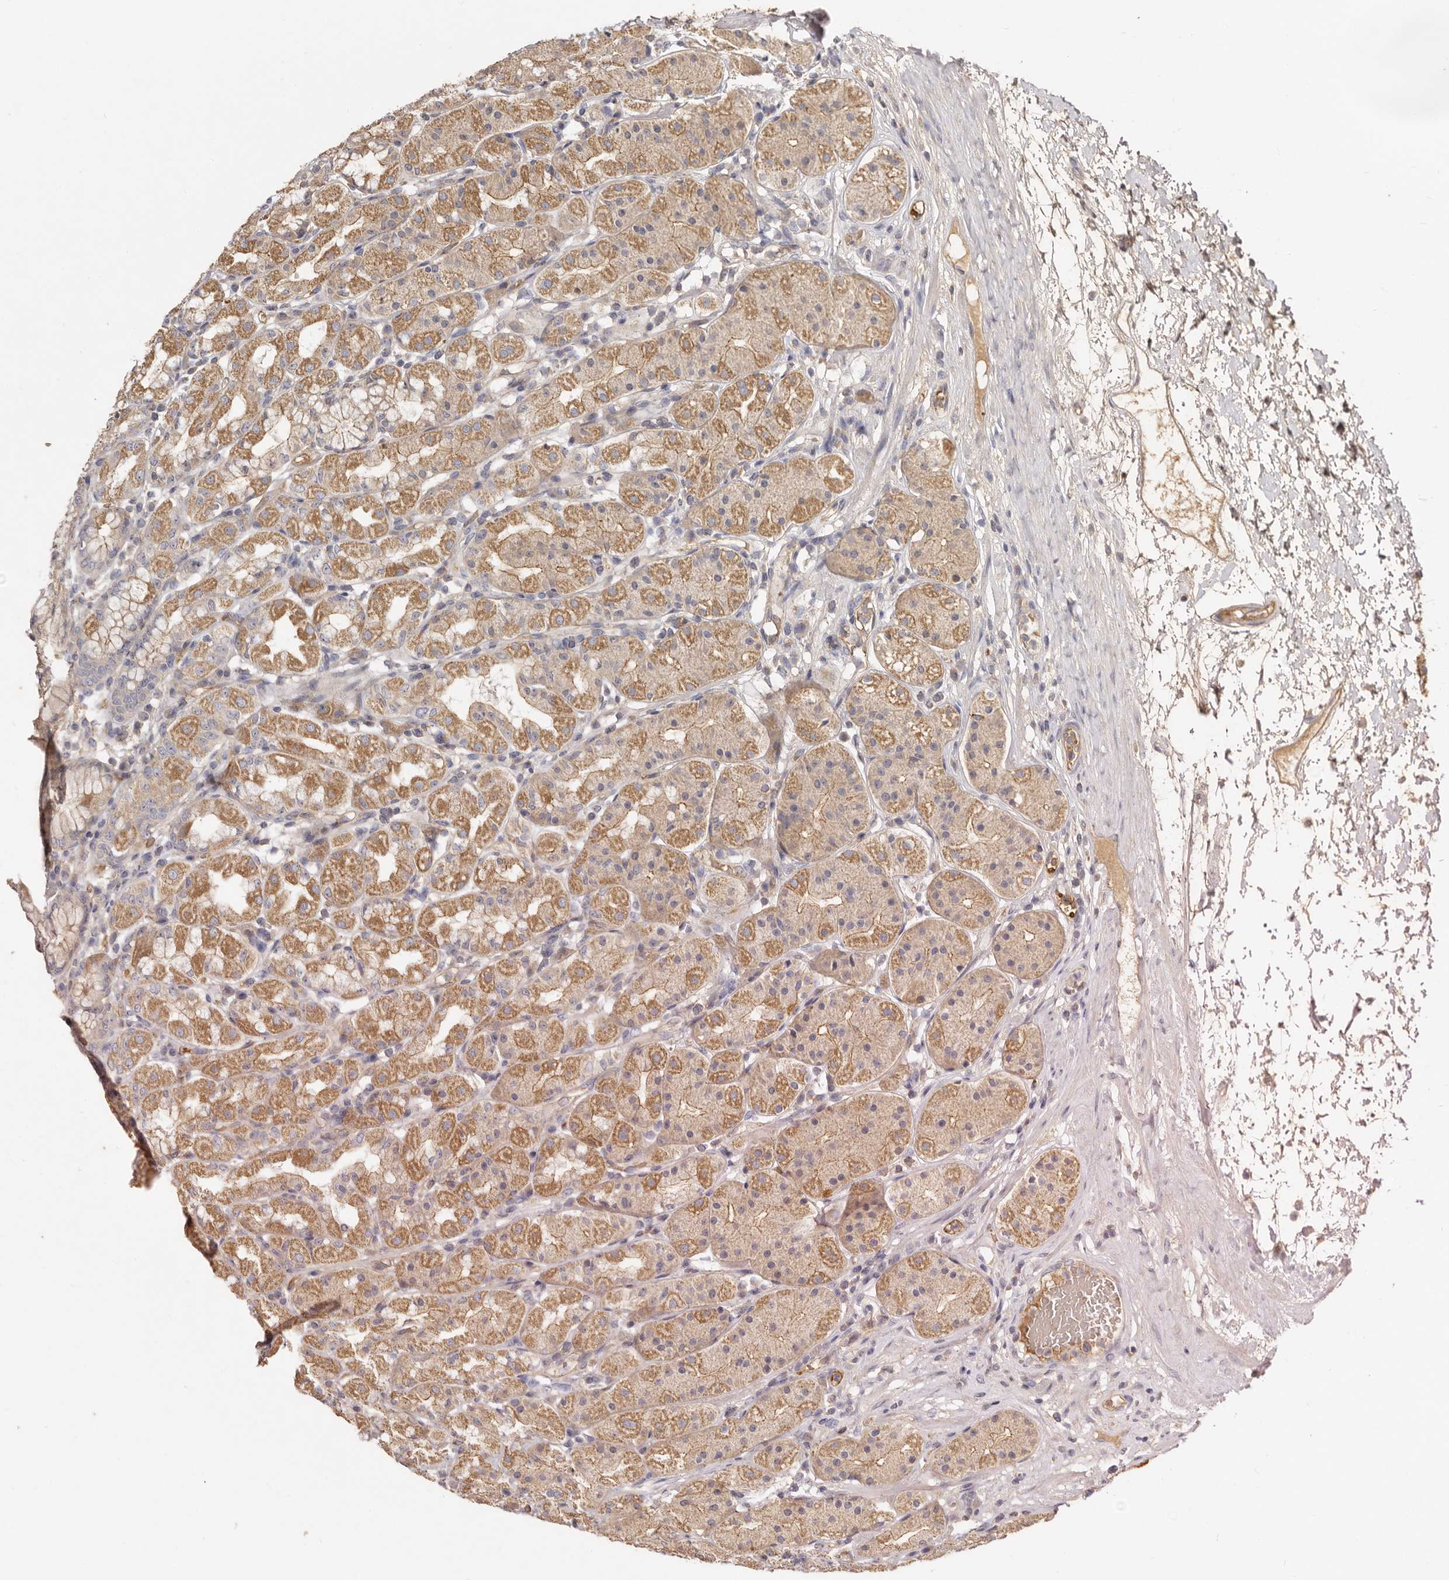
{"staining": {"intensity": "moderate", "quantity": ">75%", "location": "cytoplasmic/membranous"}, "tissue": "stomach", "cell_type": "Glandular cells", "image_type": "normal", "snomed": [{"axis": "morphology", "description": "Normal tissue, NOS"}, {"axis": "topography", "description": "Stomach"}, {"axis": "topography", "description": "Stomach, lower"}], "caption": "Glandular cells show medium levels of moderate cytoplasmic/membranous expression in about >75% of cells in benign human stomach.", "gene": "ADAMTS9", "patient": {"sex": "female", "age": 56}}